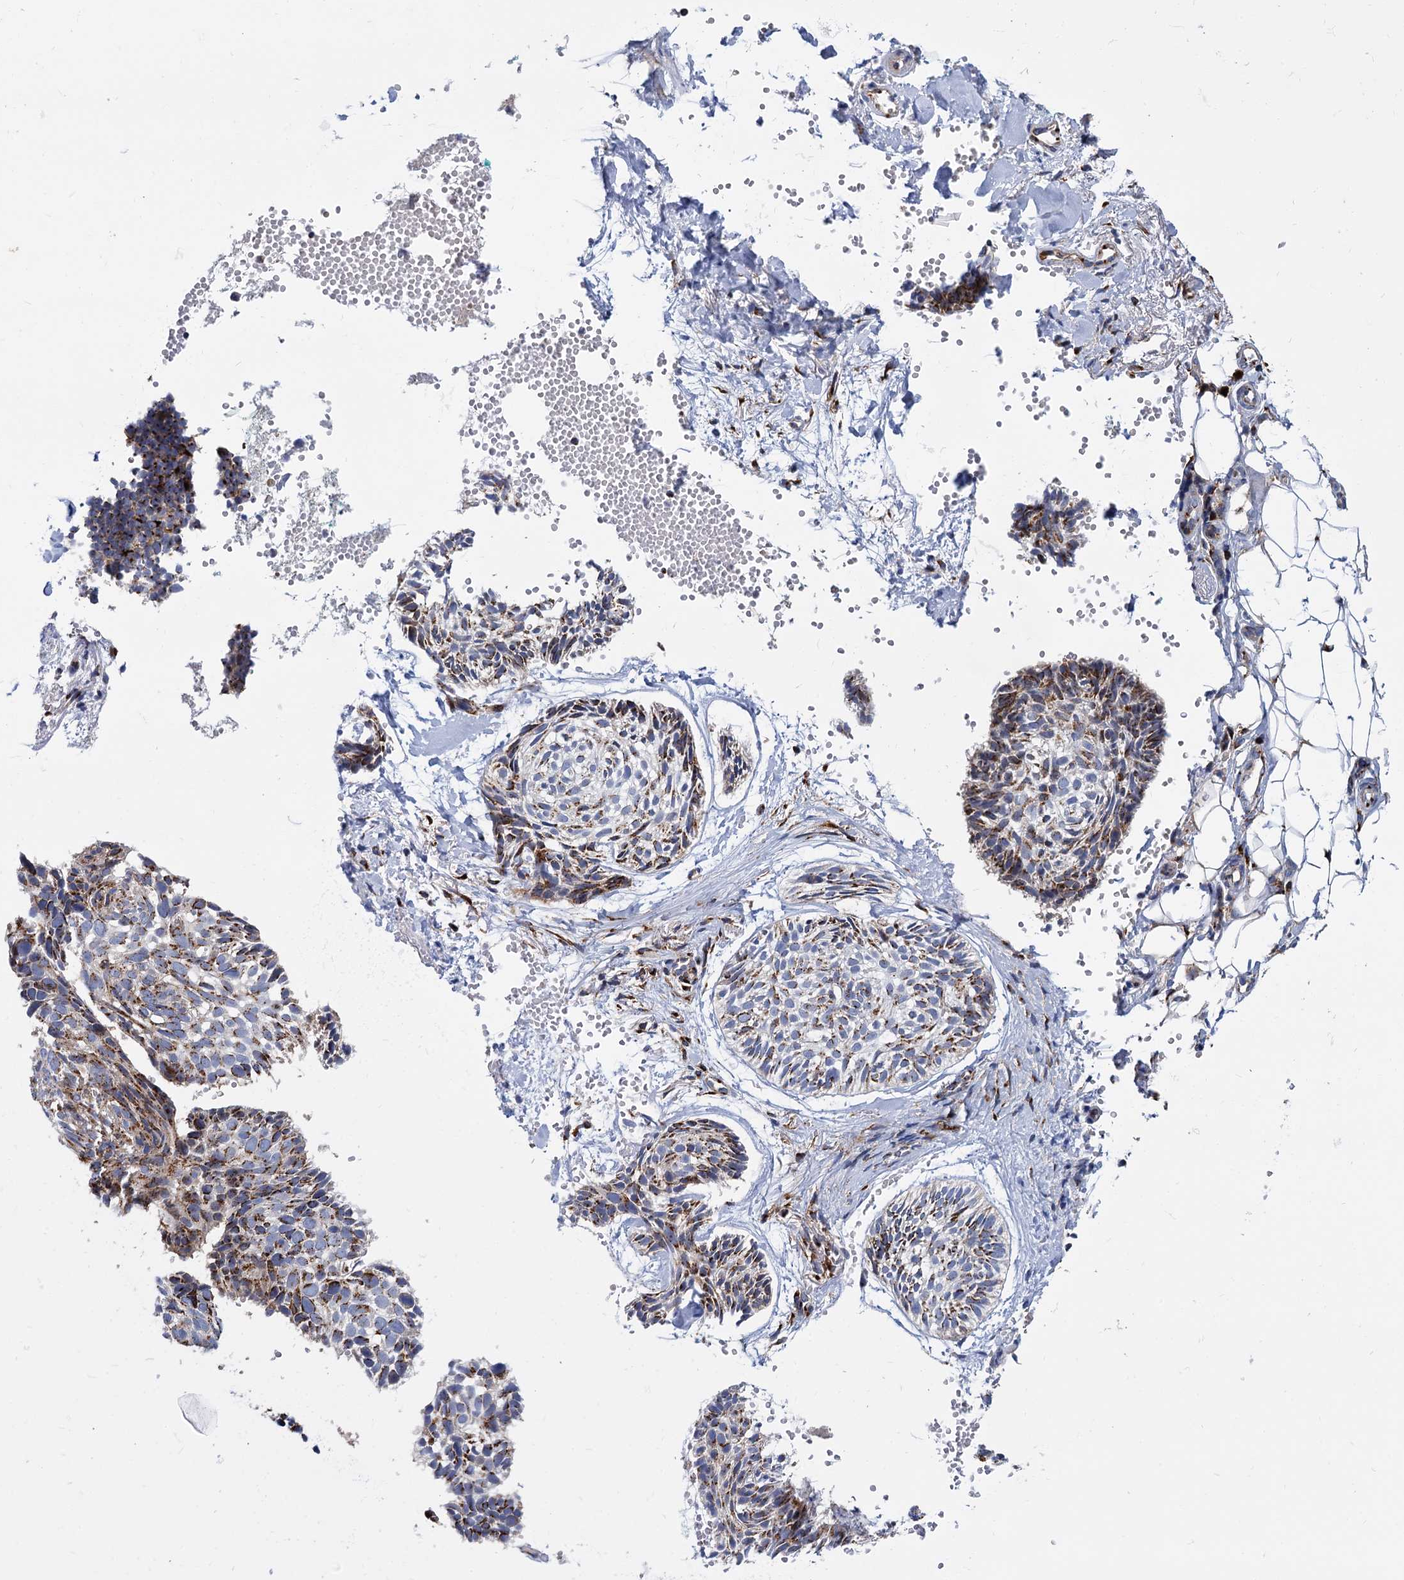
{"staining": {"intensity": "moderate", "quantity": "25%-75%", "location": "cytoplasmic/membranous"}, "tissue": "skin cancer", "cell_type": "Tumor cells", "image_type": "cancer", "snomed": [{"axis": "morphology", "description": "Normal tissue, NOS"}, {"axis": "morphology", "description": "Basal cell carcinoma"}, {"axis": "topography", "description": "Skin"}], "caption": "Immunohistochemistry (IHC) staining of skin cancer, which shows medium levels of moderate cytoplasmic/membranous positivity in approximately 25%-75% of tumor cells indicating moderate cytoplasmic/membranous protein positivity. The staining was performed using DAB (brown) for protein detection and nuclei were counterstained in hematoxylin (blue).", "gene": "SUPT20H", "patient": {"sex": "male", "age": 66}}